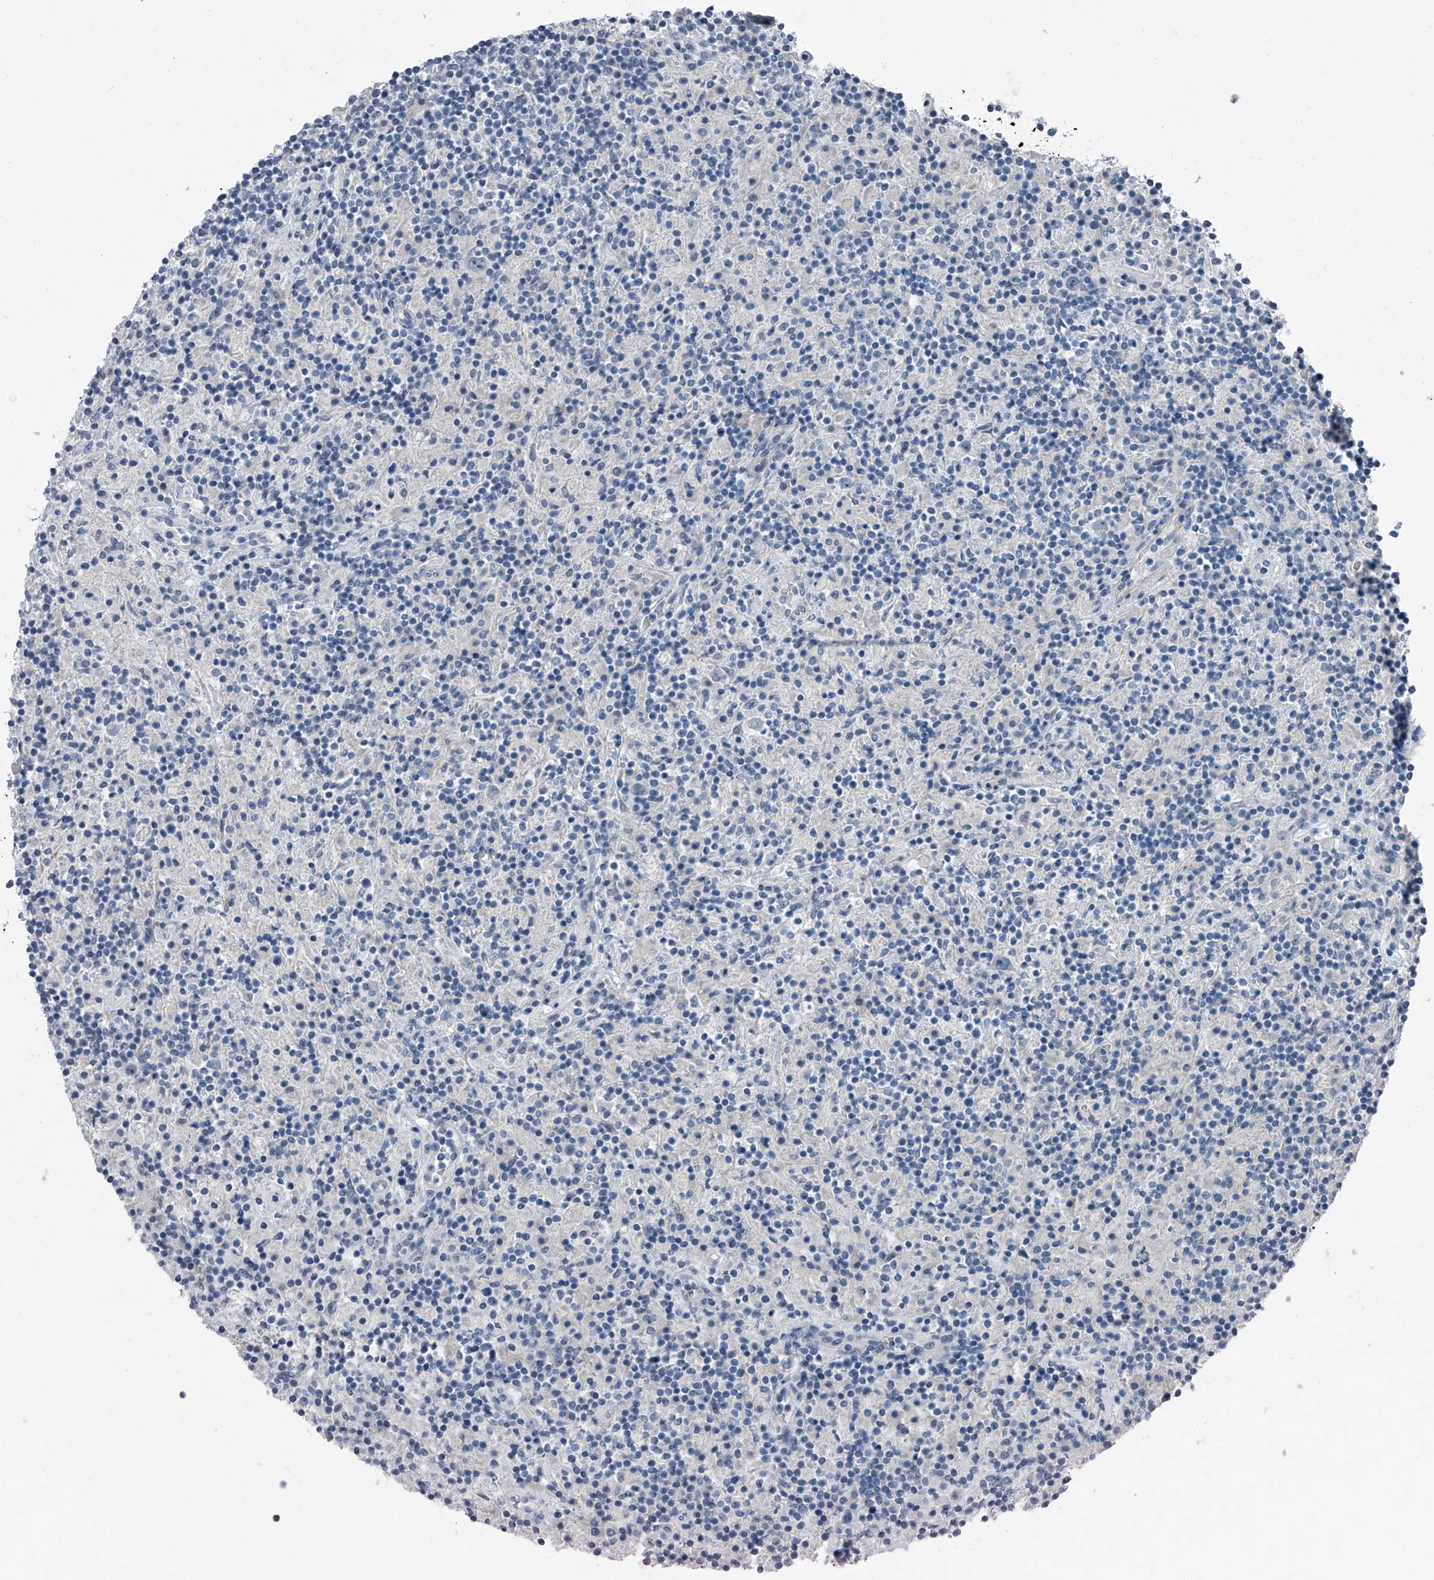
{"staining": {"intensity": "negative", "quantity": "none", "location": "none"}, "tissue": "lymphoma", "cell_type": "Tumor cells", "image_type": "cancer", "snomed": [{"axis": "morphology", "description": "Hodgkin's disease, NOS"}, {"axis": "topography", "description": "Lymph node"}], "caption": "High power microscopy micrograph of an immunohistochemistry (IHC) micrograph of Hodgkin's disease, revealing no significant staining in tumor cells. Brightfield microscopy of immunohistochemistry (IHC) stained with DAB (3,3'-diaminobenzidine) (brown) and hematoxylin (blue), captured at high magnification.", "gene": "HEPHL1", "patient": {"sex": "male", "age": 70}}